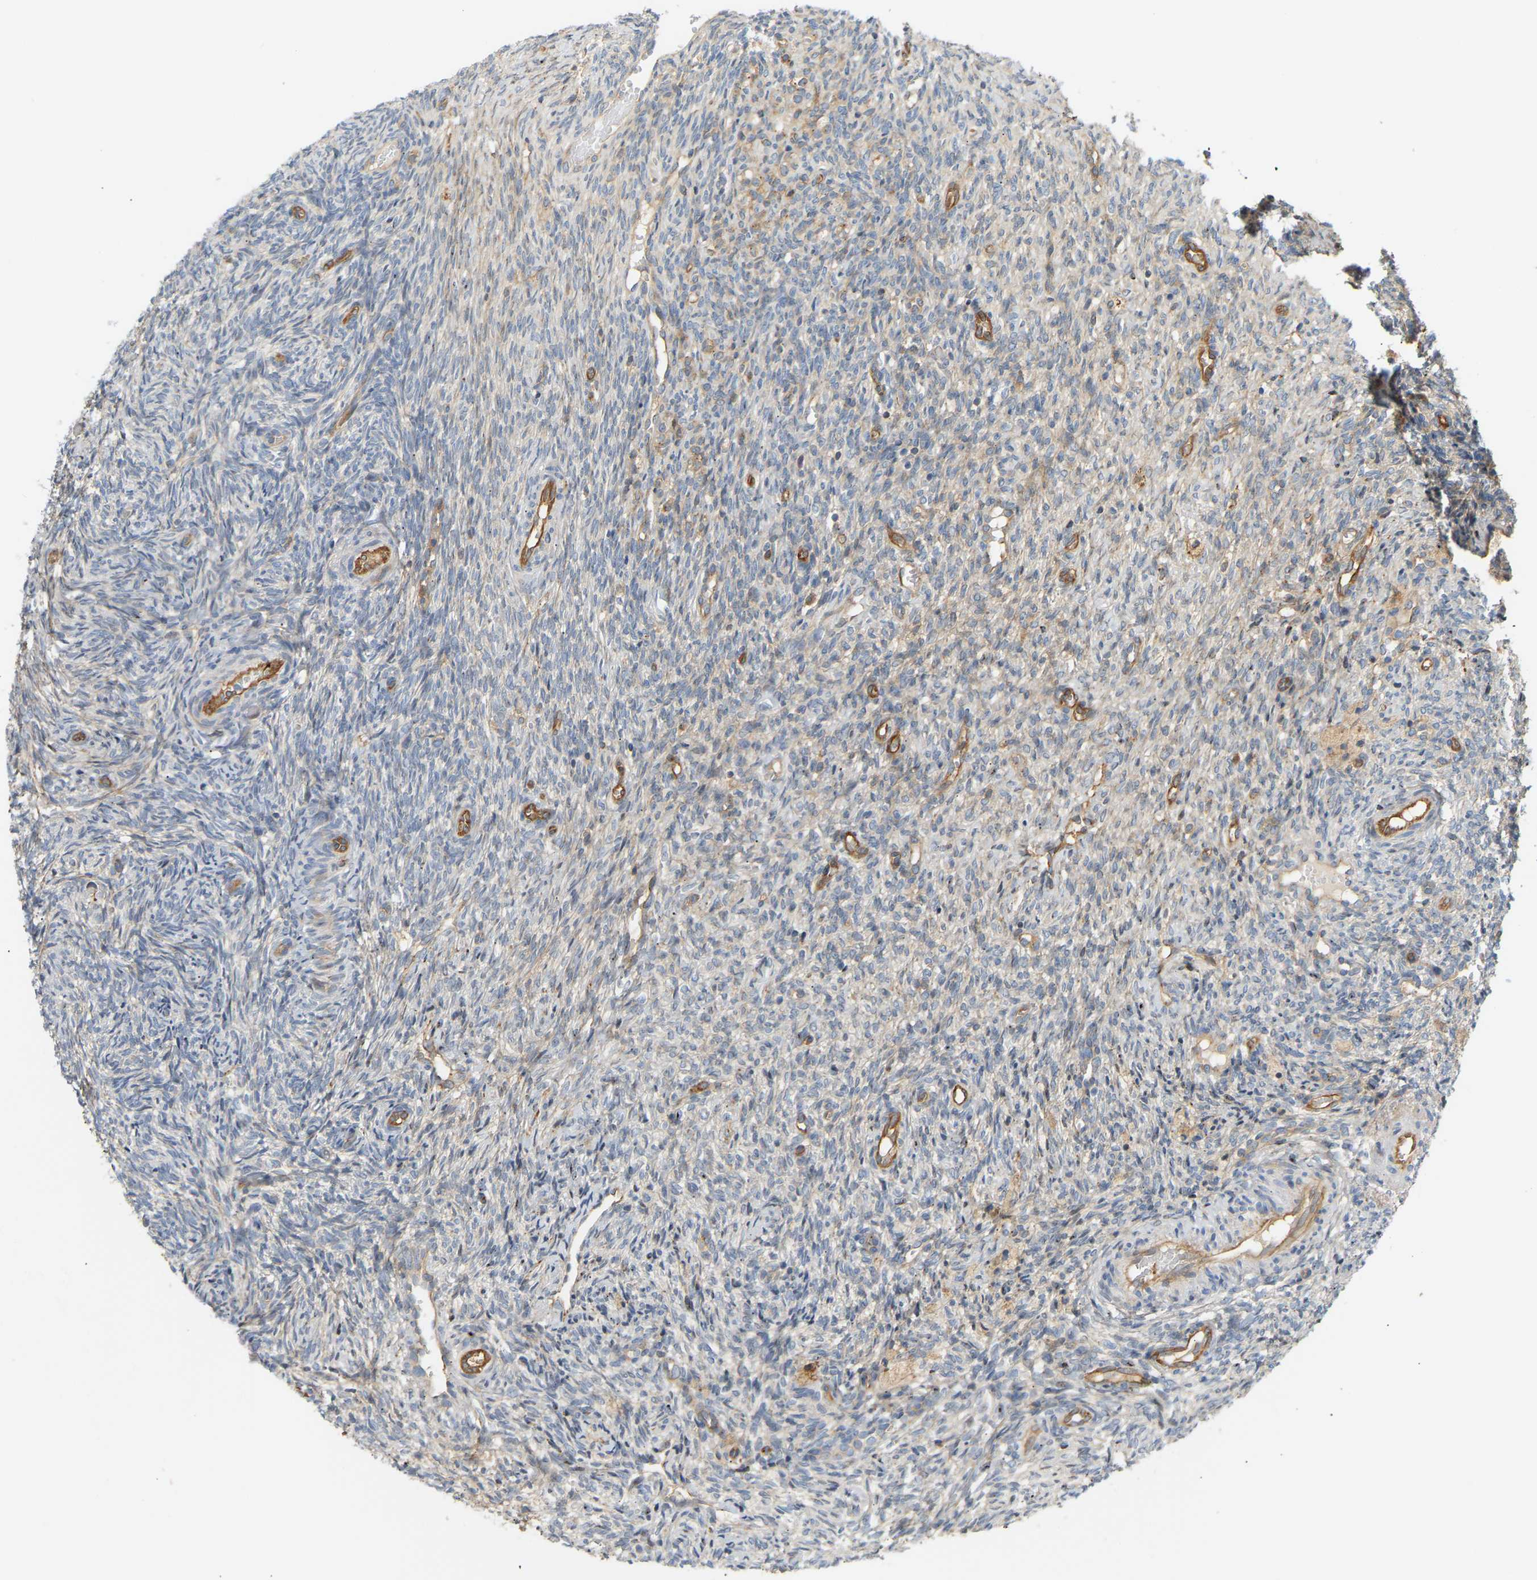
{"staining": {"intensity": "strong", "quantity": ">75%", "location": "cytoplasmic/membranous"}, "tissue": "ovary", "cell_type": "Follicle cells", "image_type": "normal", "snomed": [{"axis": "morphology", "description": "Normal tissue, NOS"}, {"axis": "topography", "description": "Ovary"}], "caption": "Protein expression by IHC demonstrates strong cytoplasmic/membranous expression in approximately >75% of follicle cells in benign ovary.", "gene": "PLCG2", "patient": {"sex": "female", "age": 41}}